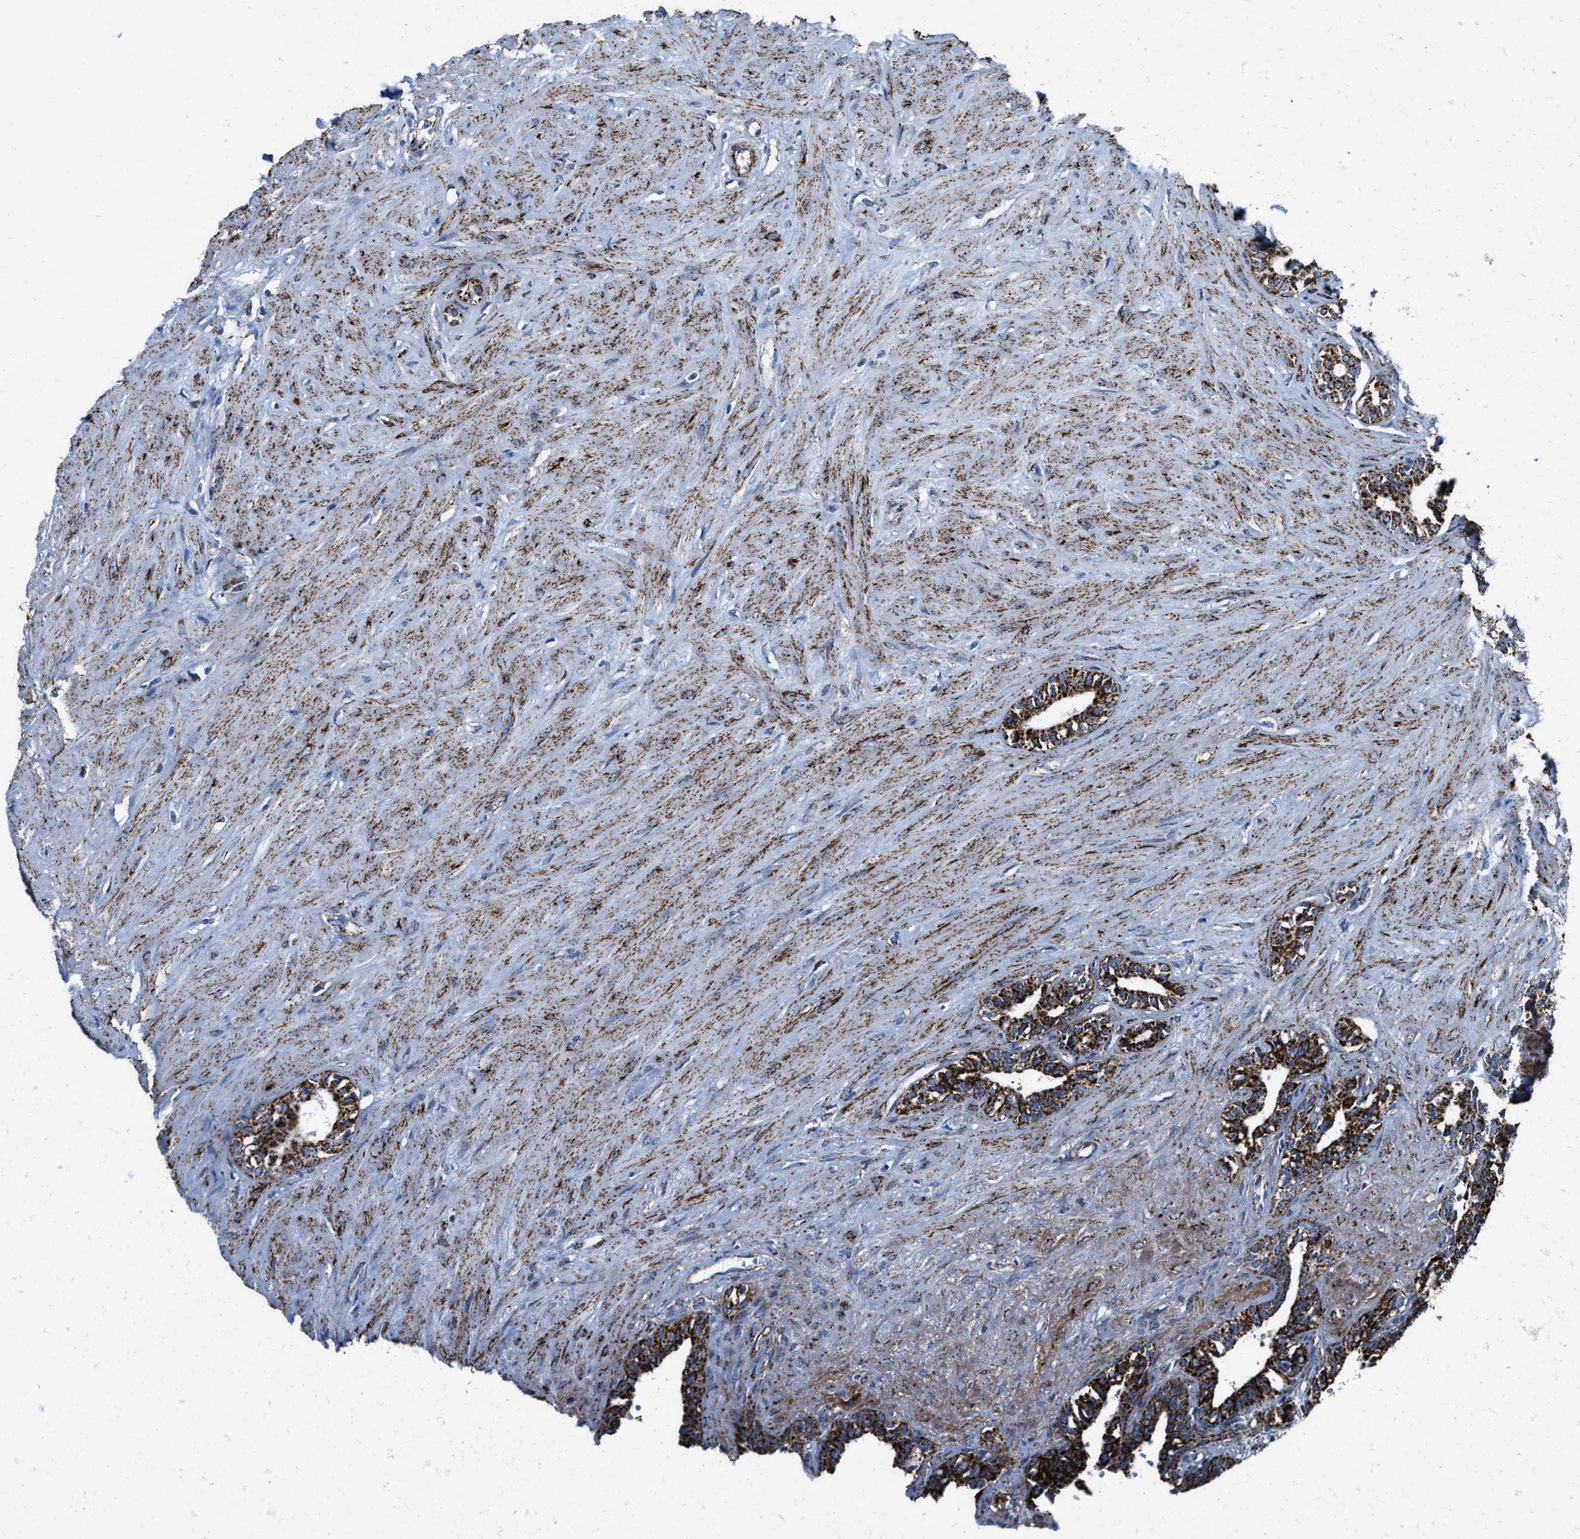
{"staining": {"intensity": "strong", "quantity": ">75%", "location": "cytoplasmic/membranous"}, "tissue": "seminal vesicle", "cell_type": "Glandular cells", "image_type": "normal", "snomed": [{"axis": "morphology", "description": "Normal tissue, NOS"}, {"axis": "morphology", "description": "Adenocarcinoma, High grade"}, {"axis": "topography", "description": "Prostate"}, {"axis": "topography", "description": "Seminal veicle"}], "caption": "About >75% of glandular cells in benign human seminal vesicle exhibit strong cytoplasmic/membranous protein positivity as visualized by brown immunohistochemical staining.", "gene": "ALDH1B1", "patient": {"sex": "male", "age": 55}}